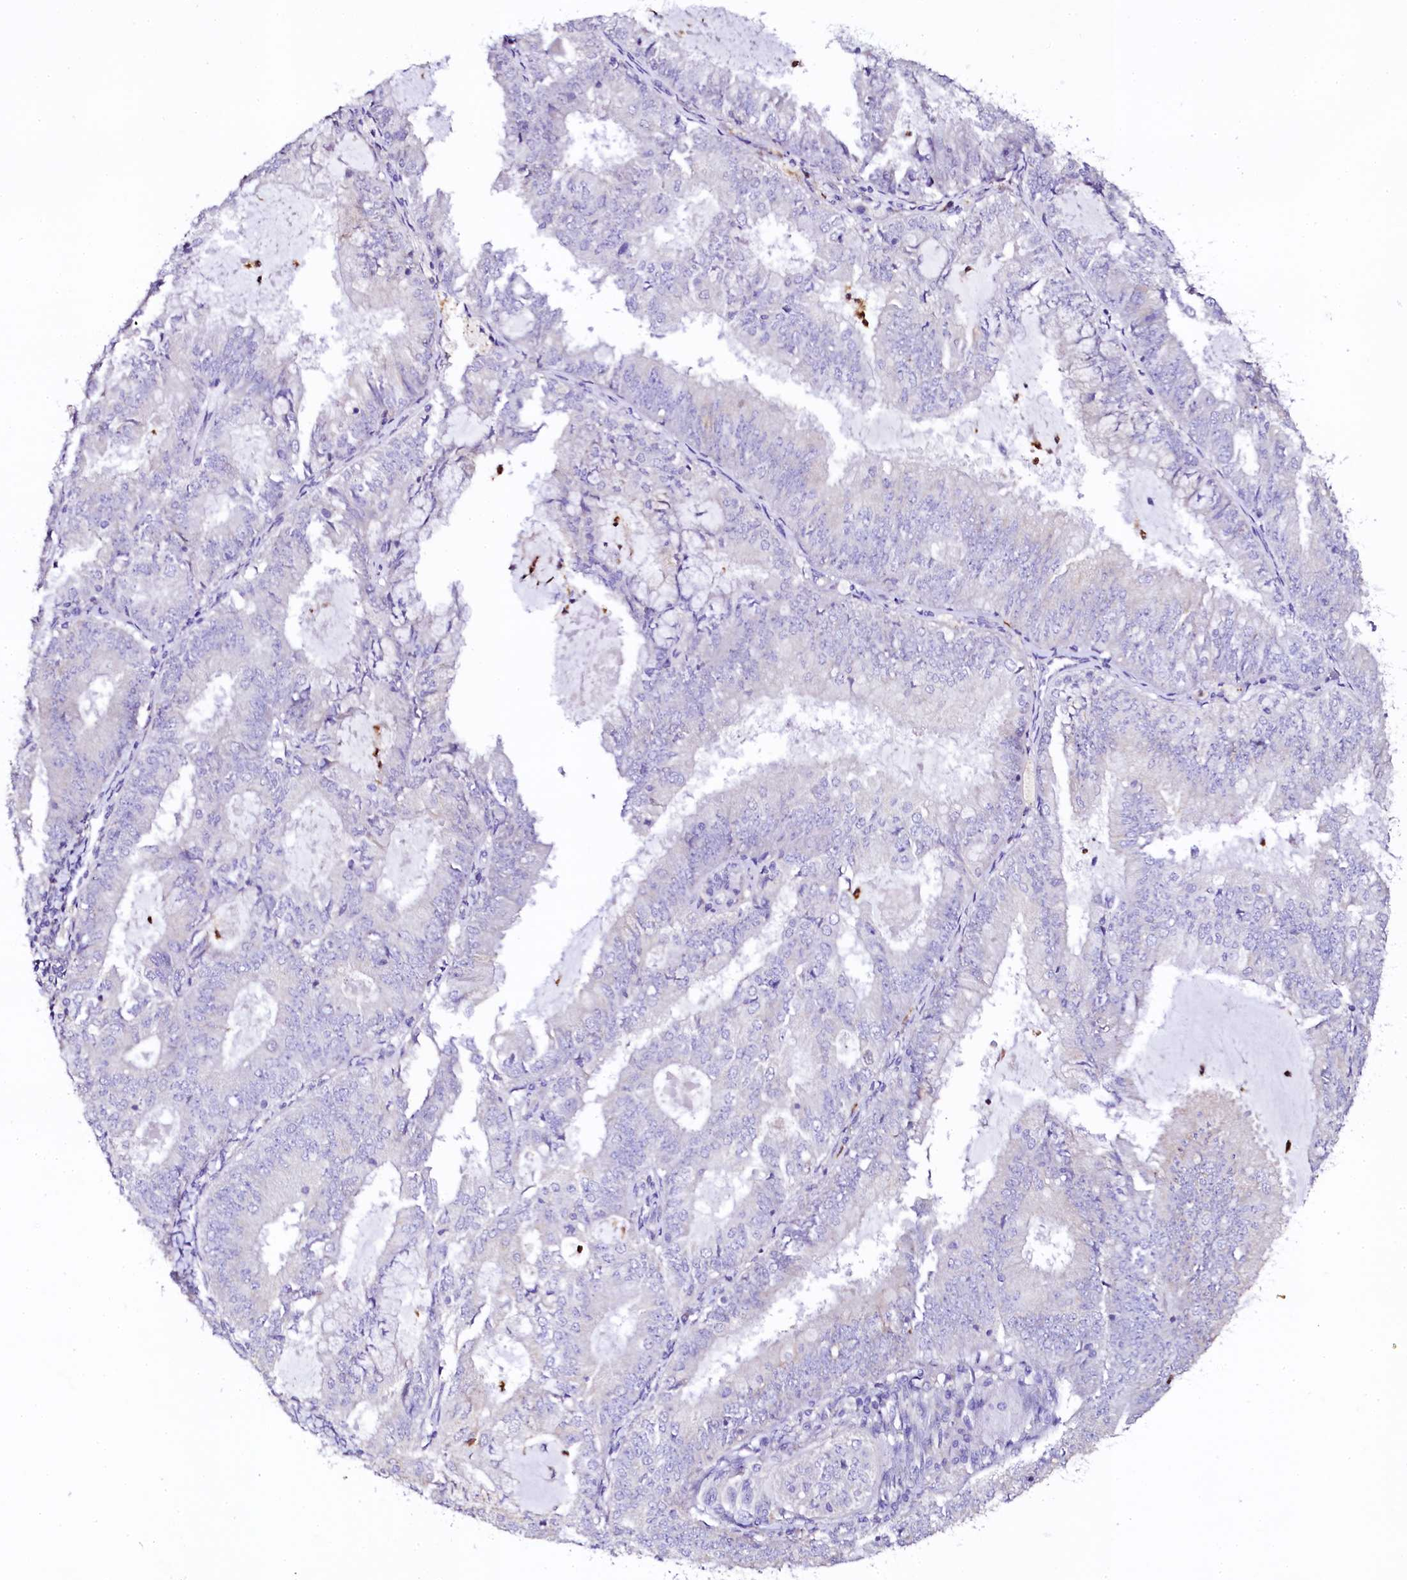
{"staining": {"intensity": "negative", "quantity": "none", "location": "none"}, "tissue": "endometrial cancer", "cell_type": "Tumor cells", "image_type": "cancer", "snomed": [{"axis": "morphology", "description": "Adenocarcinoma, NOS"}, {"axis": "topography", "description": "Endometrium"}], "caption": "Immunohistochemistry (IHC) of endometrial cancer (adenocarcinoma) reveals no expression in tumor cells.", "gene": "NAA16", "patient": {"sex": "female", "age": 57}}